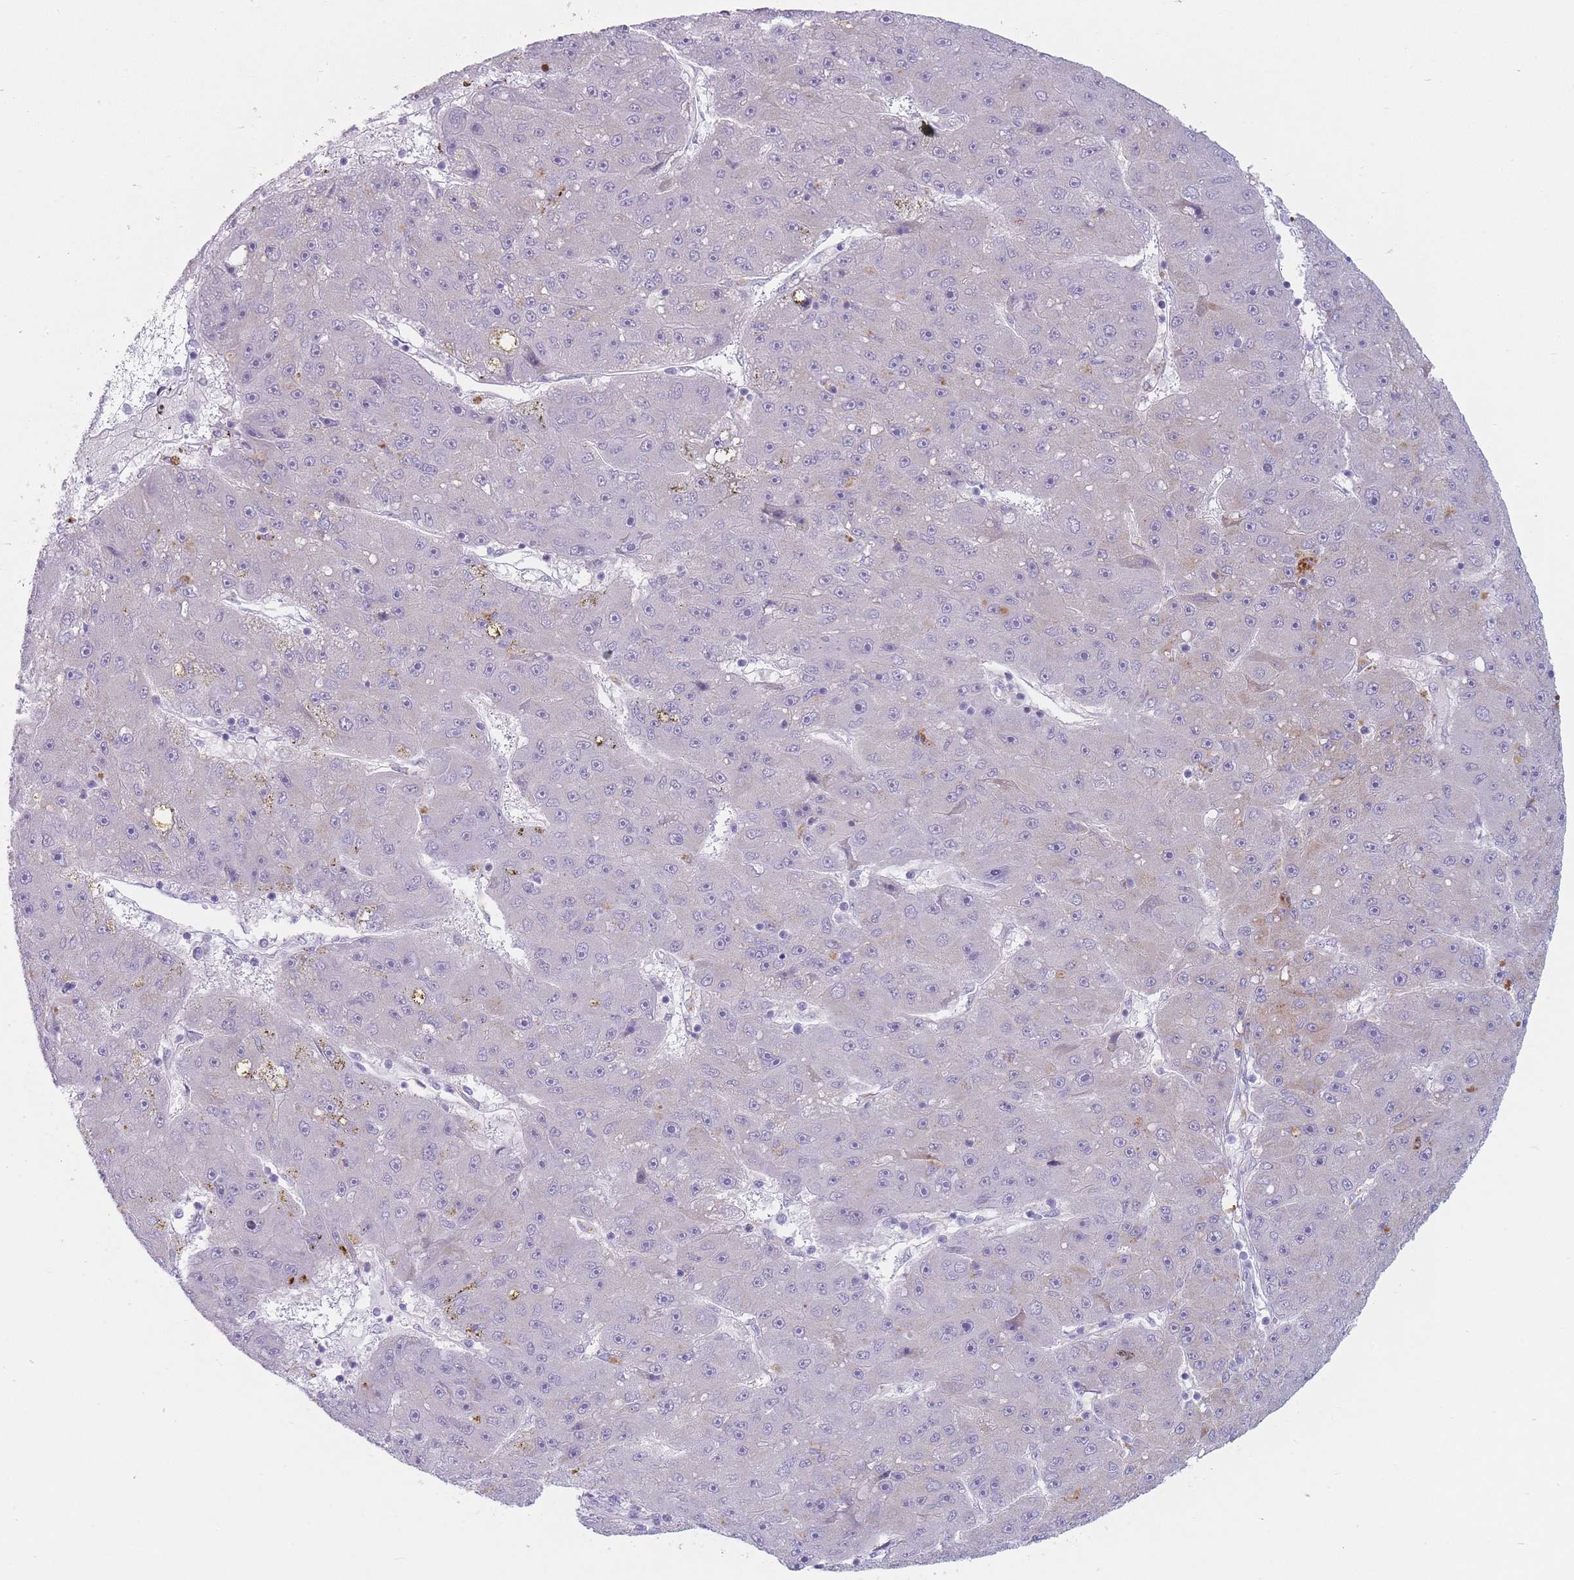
{"staining": {"intensity": "weak", "quantity": "<25%", "location": "cytoplasmic/membranous"}, "tissue": "liver cancer", "cell_type": "Tumor cells", "image_type": "cancer", "snomed": [{"axis": "morphology", "description": "Carcinoma, Hepatocellular, NOS"}, {"axis": "topography", "description": "Liver"}], "caption": "Liver hepatocellular carcinoma was stained to show a protein in brown. There is no significant positivity in tumor cells. (Immunohistochemistry, brightfield microscopy, high magnification).", "gene": "IFNA6", "patient": {"sex": "male", "age": 67}}